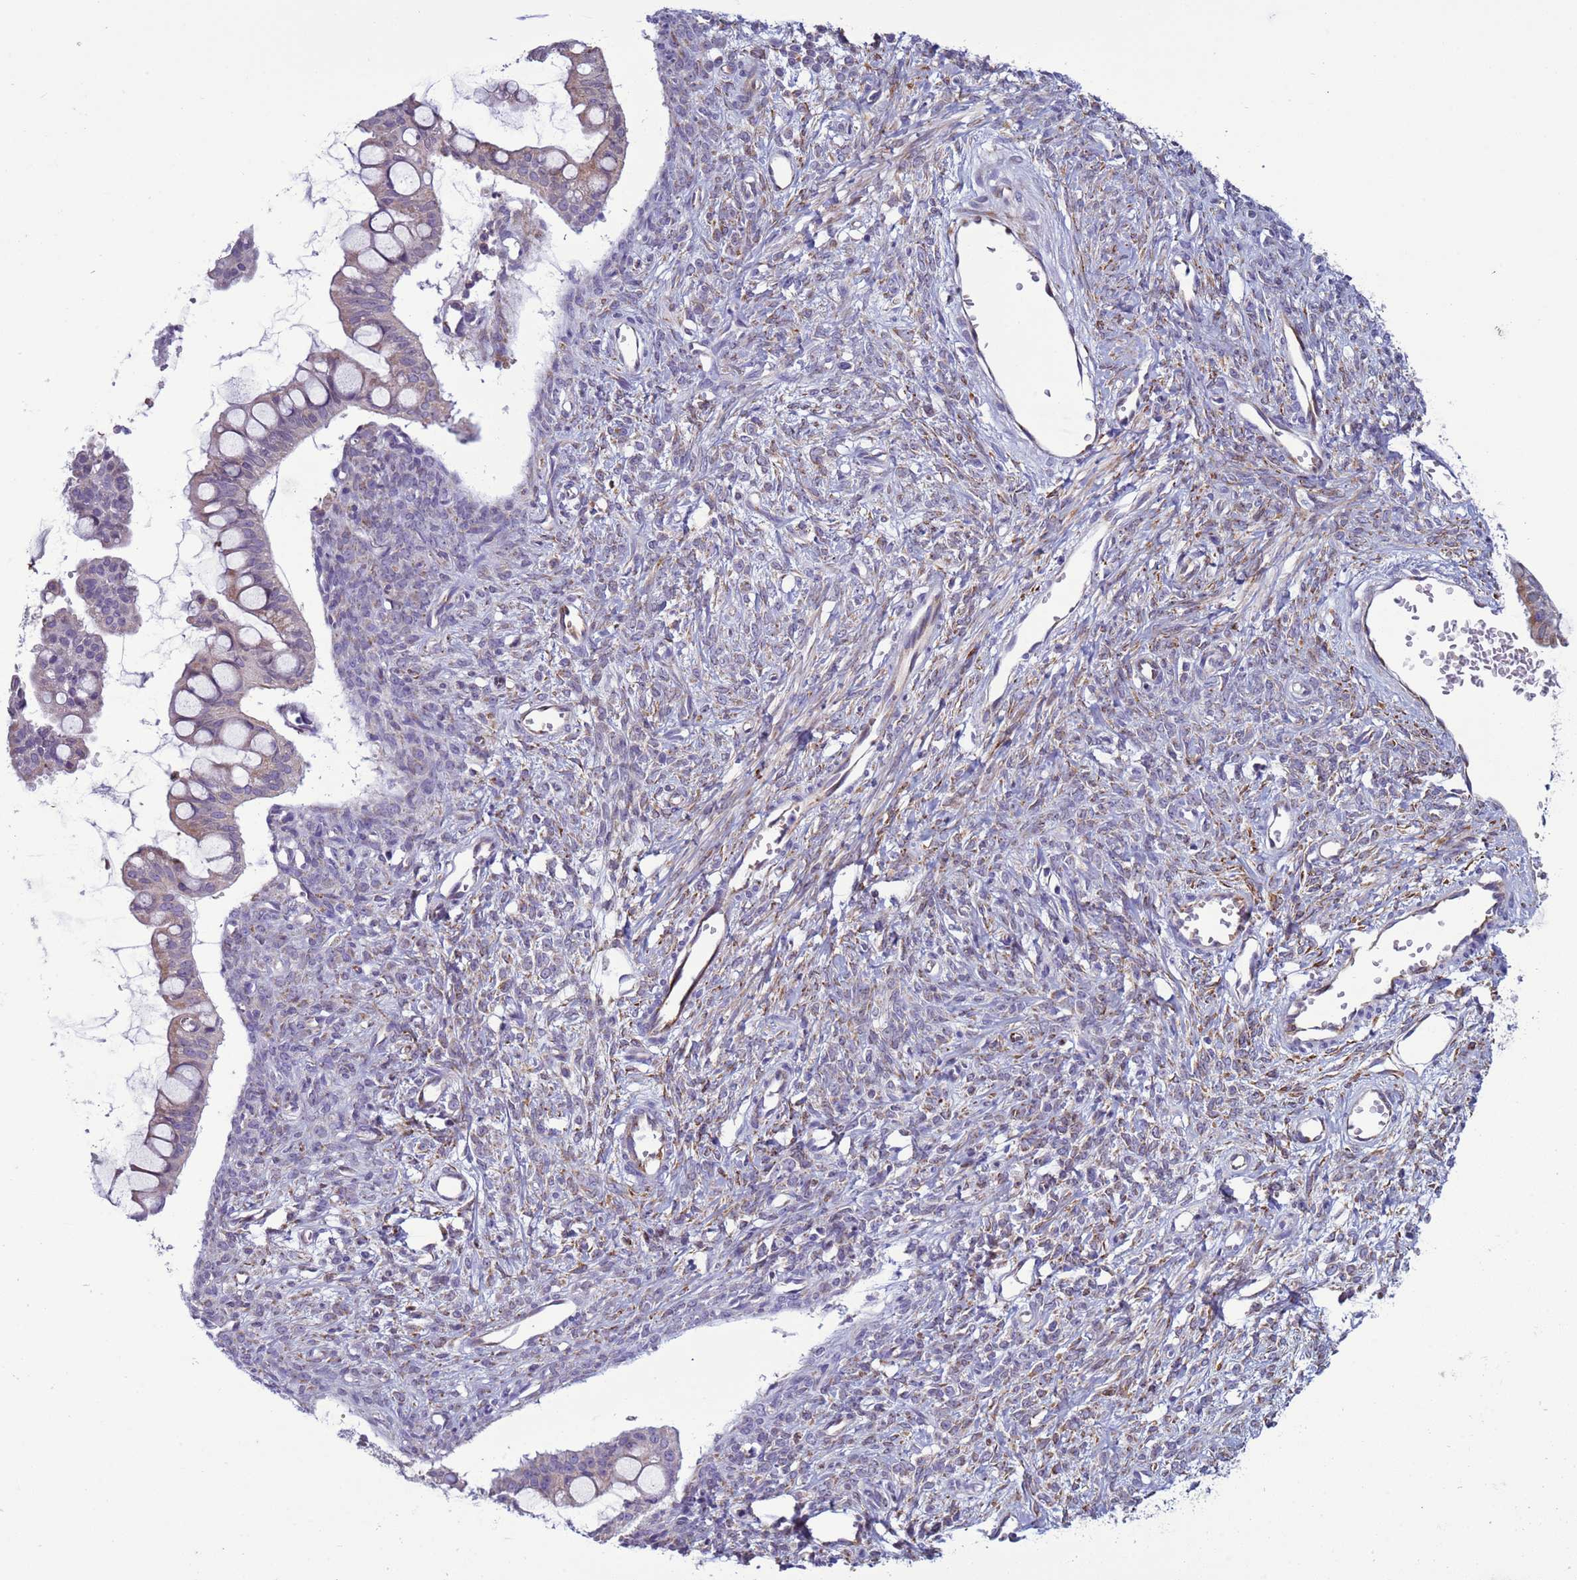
{"staining": {"intensity": "weak", "quantity": "25%-75%", "location": "cytoplasmic/membranous"}, "tissue": "ovarian cancer", "cell_type": "Tumor cells", "image_type": "cancer", "snomed": [{"axis": "morphology", "description": "Cystadenocarcinoma, mucinous, NOS"}, {"axis": "topography", "description": "Ovary"}], "caption": "Immunohistochemistry photomicrograph of human ovarian cancer (mucinous cystadenocarcinoma) stained for a protein (brown), which exhibits low levels of weak cytoplasmic/membranous positivity in about 25%-75% of tumor cells.", "gene": "ABHD17B", "patient": {"sex": "female", "age": 73}}